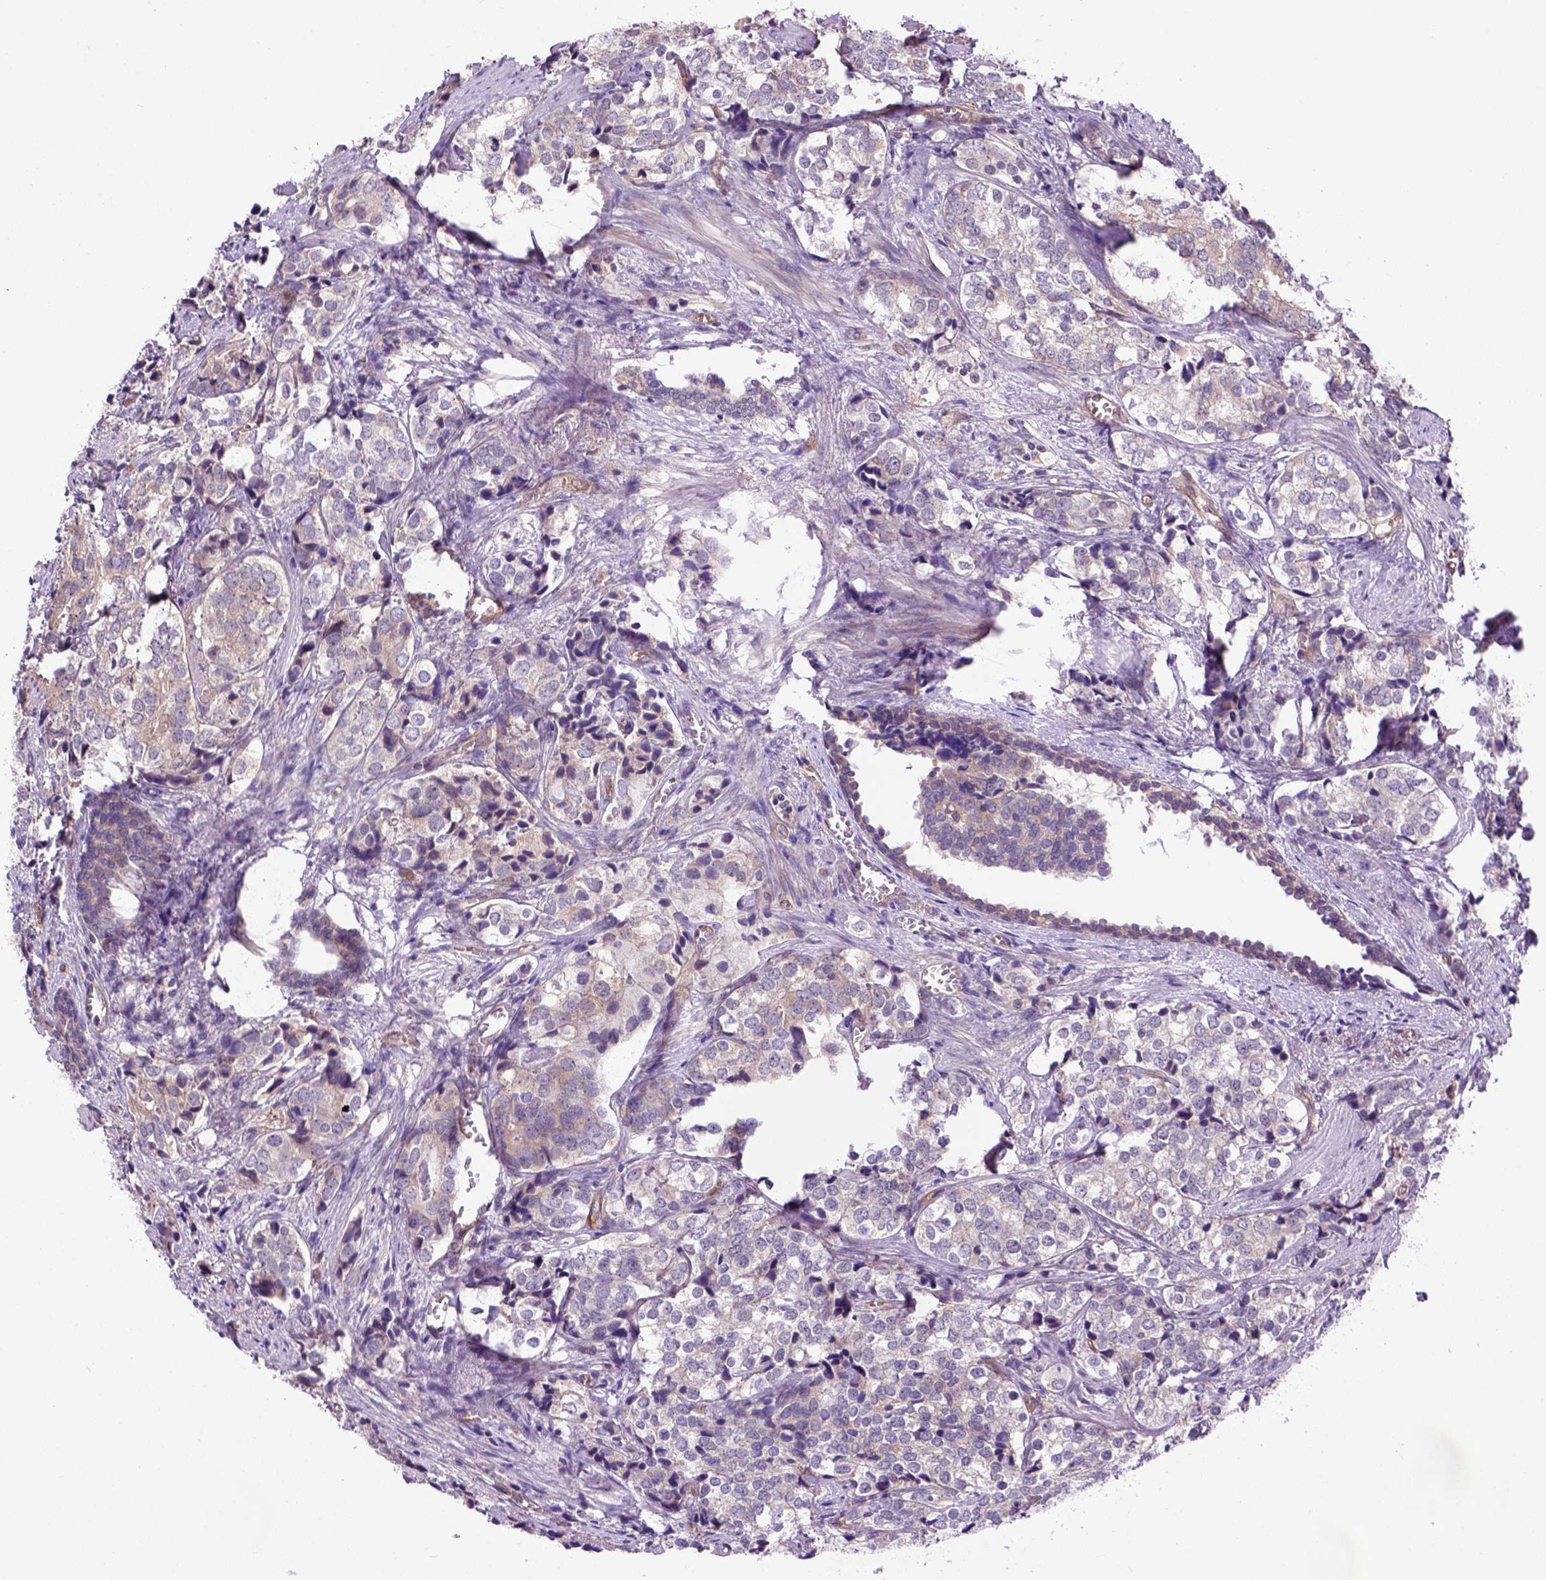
{"staining": {"intensity": "weak", "quantity": "25%-75%", "location": "cytoplasmic/membranous"}, "tissue": "prostate cancer", "cell_type": "Tumor cells", "image_type": "cancer", "snomed": [{"axis": "morphology", "description": "Adenocarcinoma, NOS"}, {"axis": "topography", "description": "Prostate and seminal vesicle, NOS"}], "caption": "Immunohistochemistry (IHC) histopathology image of human prostate adenocarcinoma stained for a protein (brown), which exhibits low levels of weak cytoplasmic/membranous expression in about 25%-75% of tumor cells.", "gene": "CASKIN2", "patient": {"sex": "male", "age": 63}}